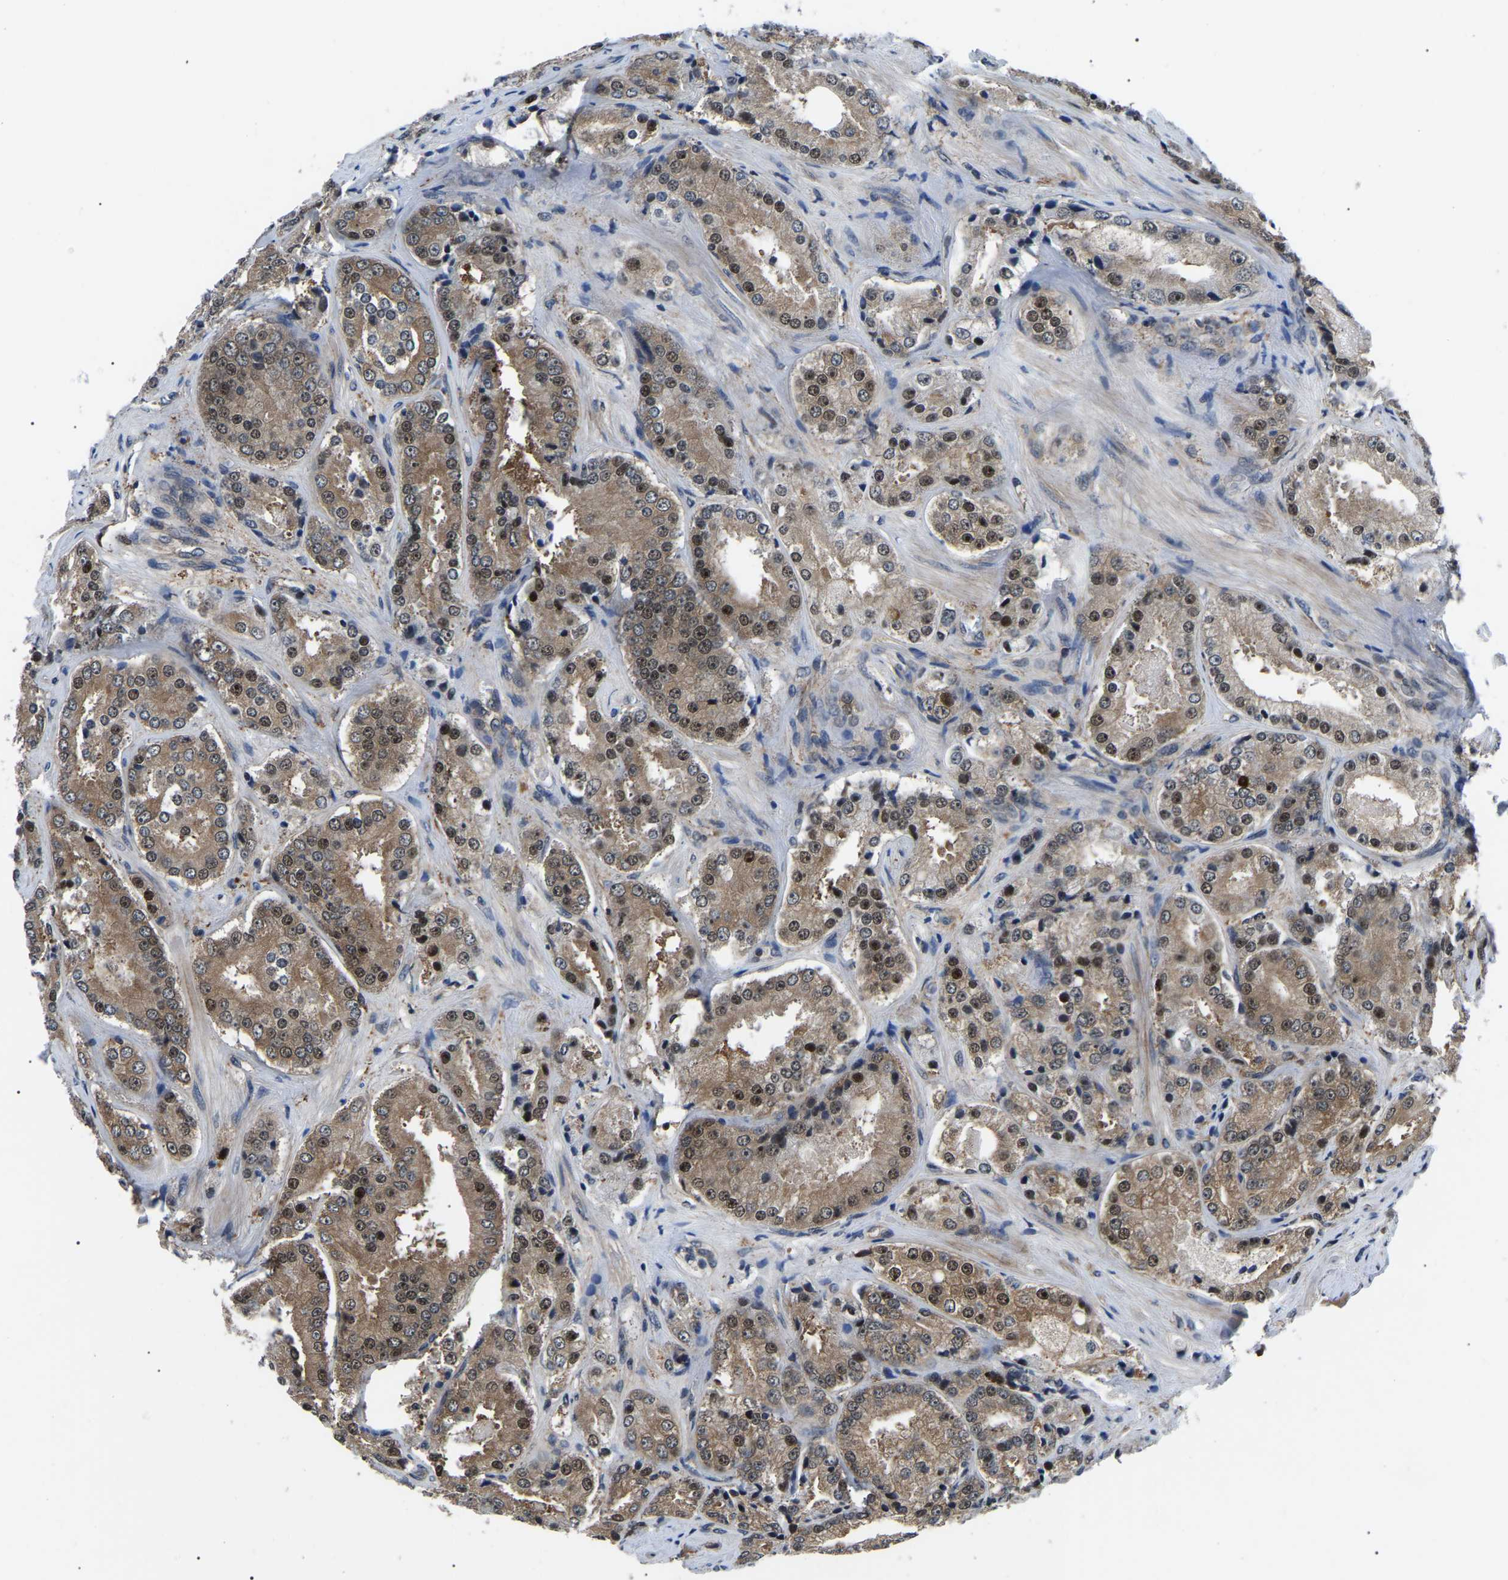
{"staining": {"intensity": "moderate", "quantity": ">75%", "location": "cytoplasmic/membranous,nuclear"}, "tissue": "prostate cancer", "cell_type": "Tumor cells", "image_type": "cancer", "snomed": [{"axis": "morphology", "description": "Adenocarcinoma, High grade"}, {"axis": "topography", "description": "Prostate"}], "caption": "Immunohistochemical staining of human high-grade adenocarcinoma (prostate) shows medium levels of moderate cytoplasmic/membranous and nuclear staining in approximately >75% of tumor cells. Nuclei are stained in blue.", "gene": "RRP1B", "patient": {"sex": "male", "age": 65}}